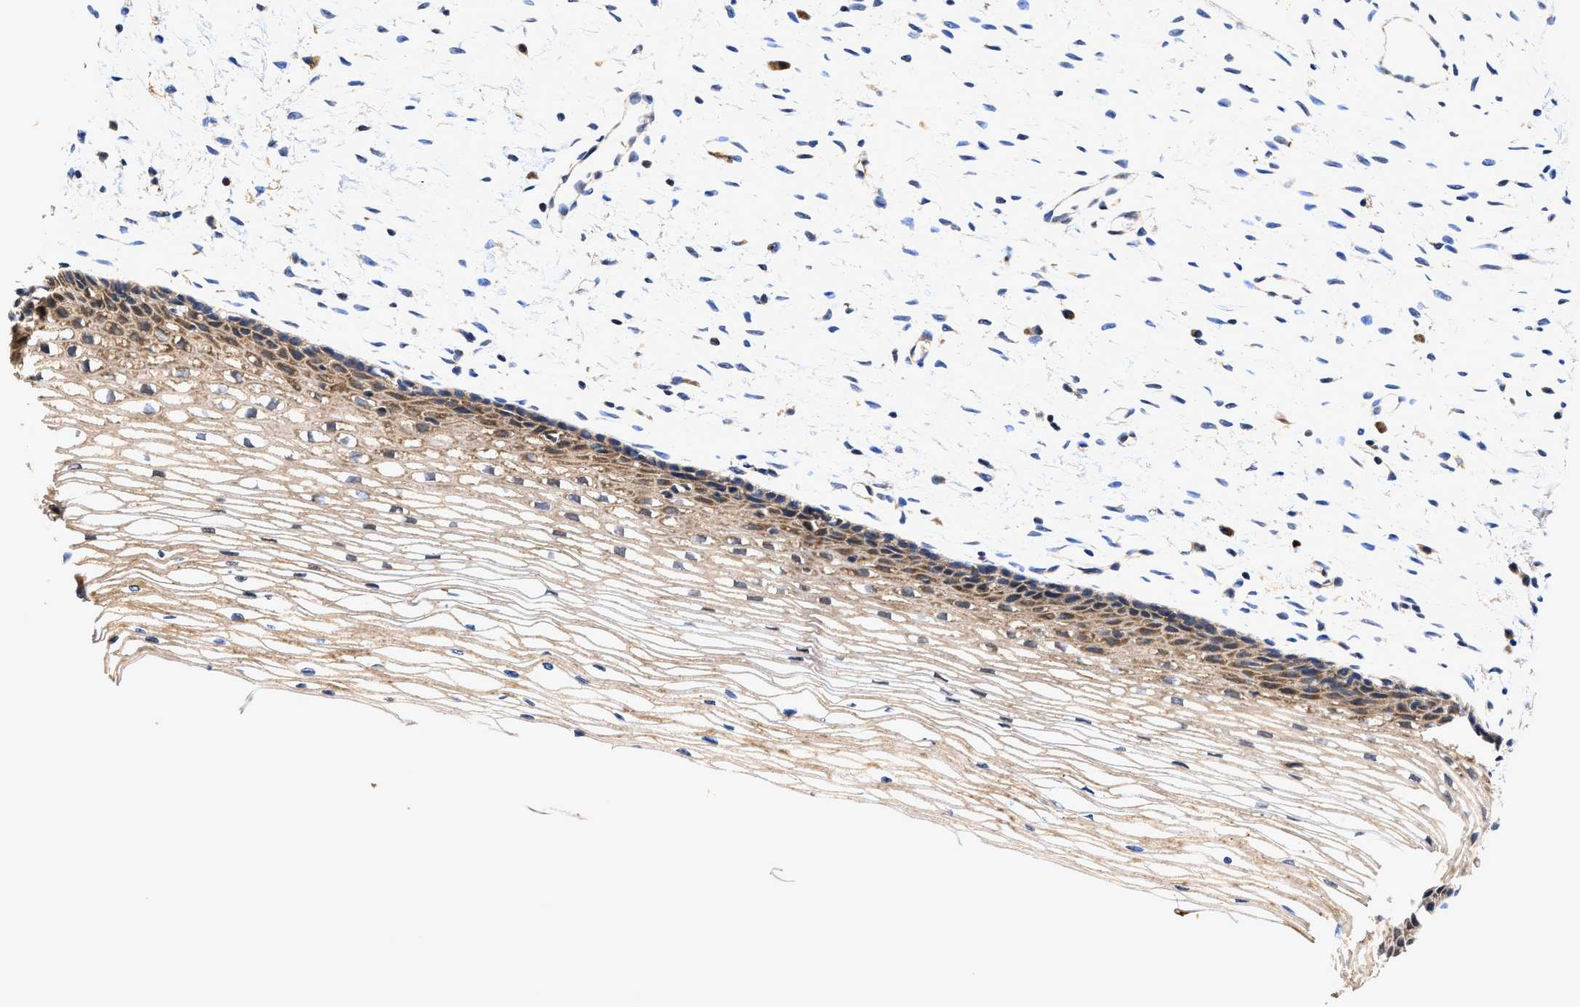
{"staining": {"intensity": "weak", "quantity": "25%-75%", "location": "cytoplasmic/membranous"}, "tissue": "cervix", "cell_type": "Glandular cells", "image_type": "normal", "snomed": [{"axis": "morphology", "description": "Normal tissue, NOS"}, {"axis": "topography", "description": "Cervix"}], "caption": "Weak cytoplasmic/membranous staining is seen in about 25%-75% of glandular cells in benign cervix.", "gene": "EFNA4", "patient": {"sex": "female", "age": 77}}